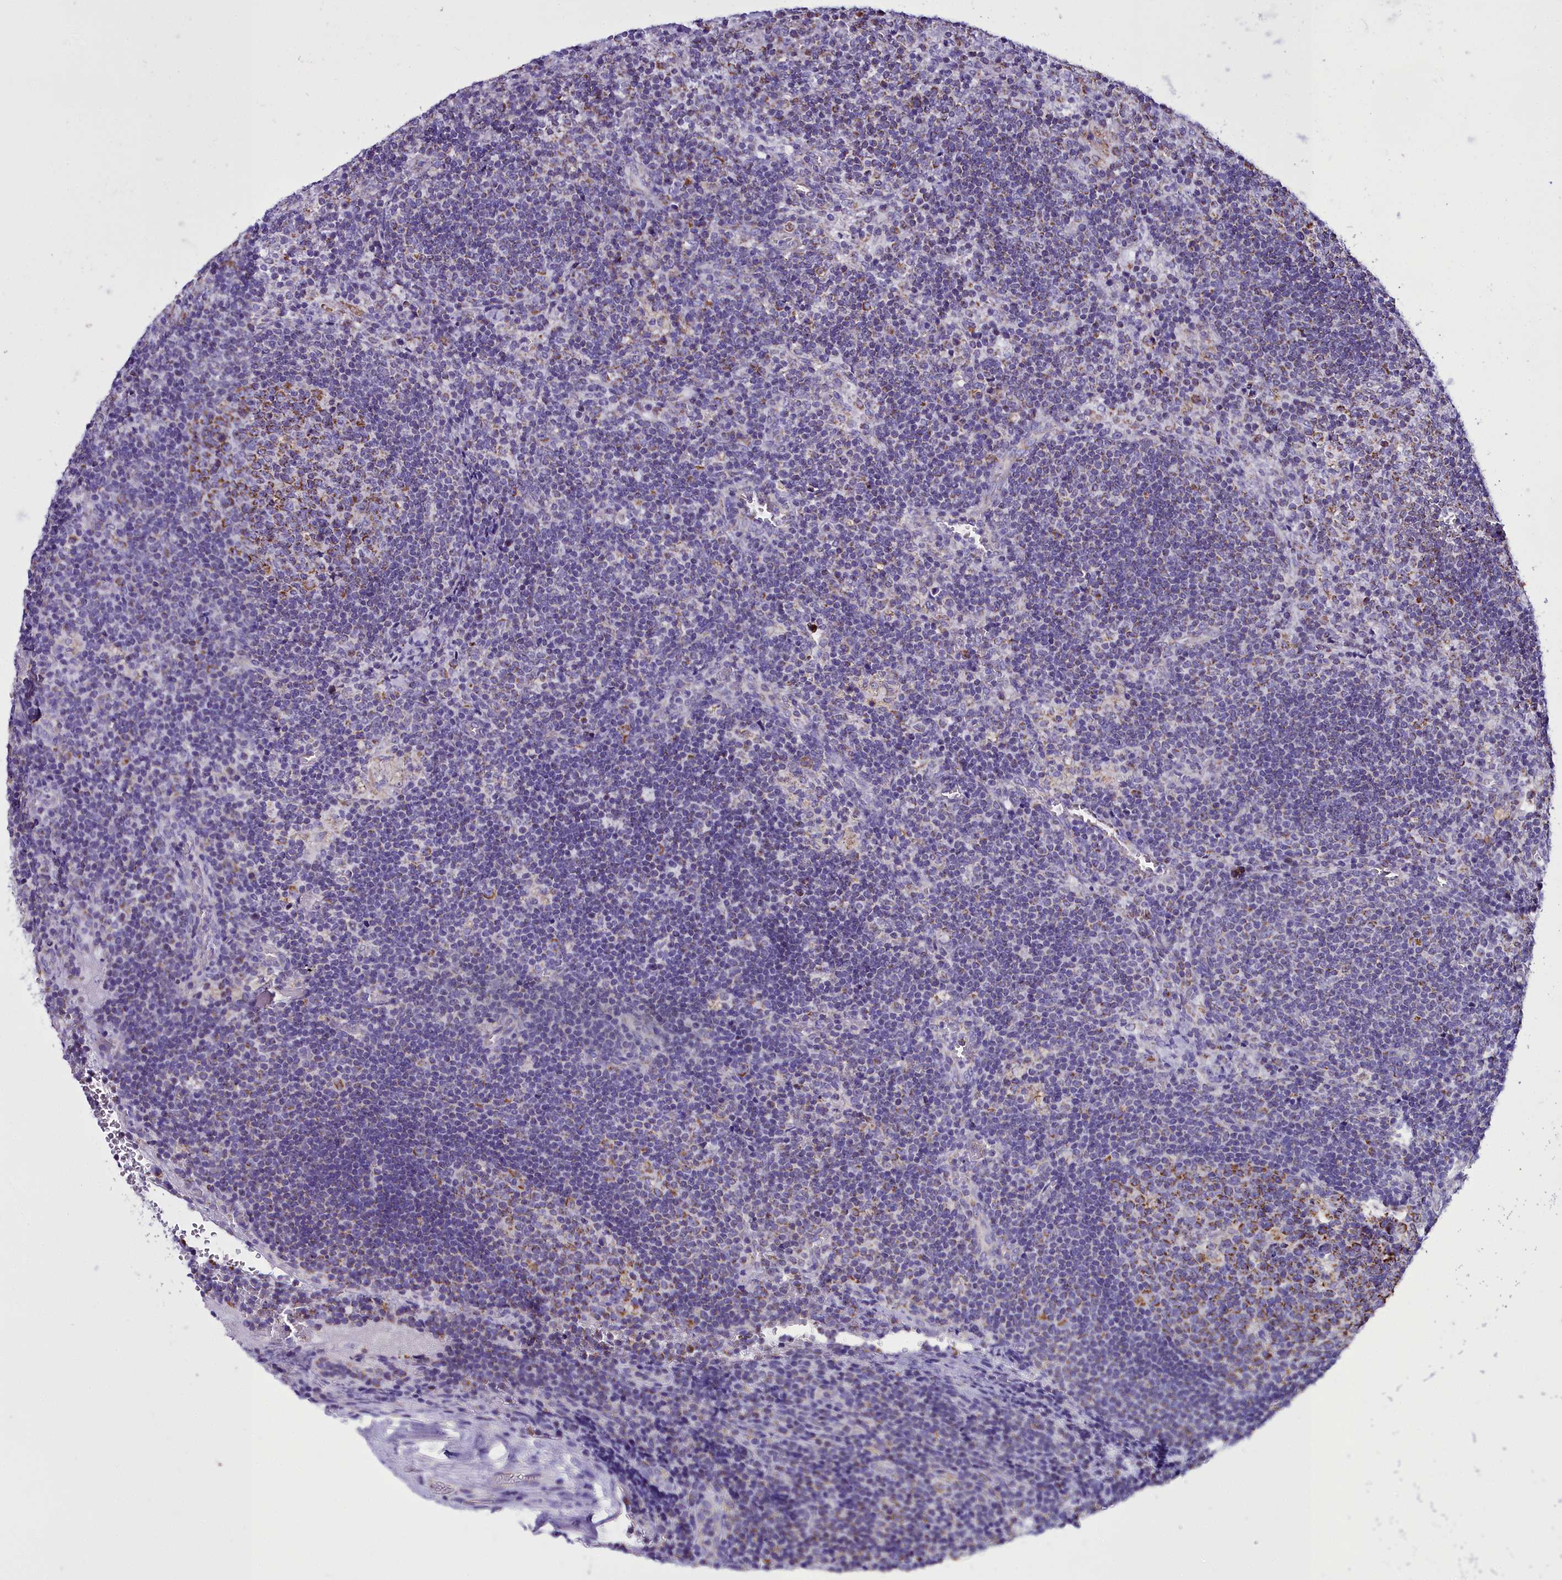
{"staining": {"intensity": "moderate", "quantity": ">75%", "location": "cytoplasmic/membranous"}, "tissue": "lymph node", "cell_type": "Germinal center cells", "image_type": "normal", "snomed": [{"axis": "morphology", "description": "Normal tissue, NOS"}, {"axis": "topography", "description": "Lymph node"}], "caption": "Immunohistochemistry (IHC) (DAB) staining of normal lymph node shows moderate cytoplasmic/membranous protein positivity in about >75% of germinal center cells. The protein is stained brown, and the nuclei are stained in blue (DAB (3,3'-diaminobenzidine) IHC with brightfield microscopy, high magnification).", "gene": "WDFY3", "patient": {"sex": "male", "age": 58}}